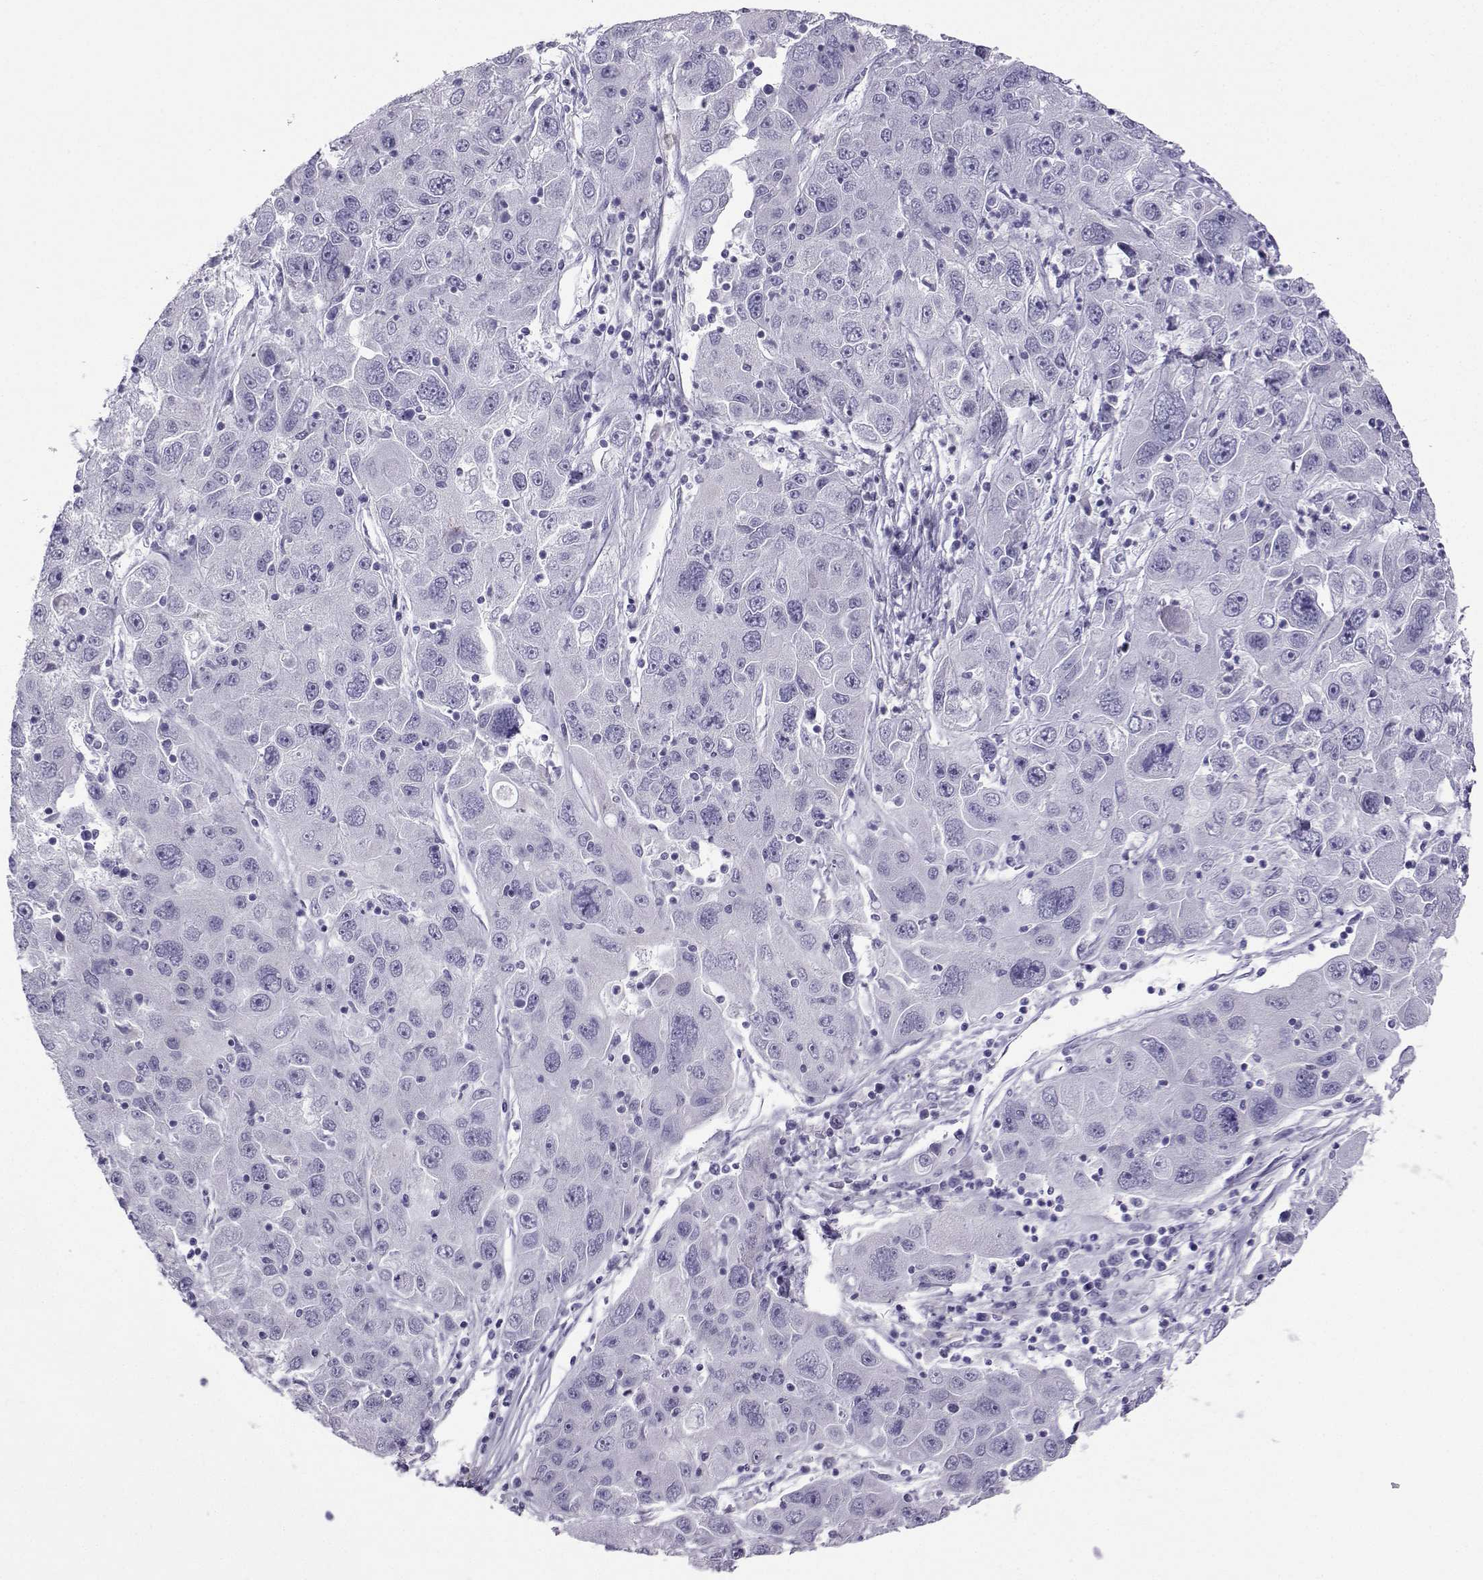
{"staining": {"intensity": "negative", "quantity": "none", "location": "none"}, "tissue": "stomach cancer", "cell_type": "Tumor cells", "image_type": "cancer", "snomed": [{"axis": "morphology", "description": "Adenocarcinoma, NOS"}, {"axis": "topography", "description": "Stomach"}], "caption": "Histopathology image shows no significant protein positivity in tumor cells of stomach cancer (adenocarcinoma). (DAB immunohistochemistry visualized using brightfield microscopy, high magnification).", "gene": "KIF17", "patient": {"sex": "male", "age": 56}}